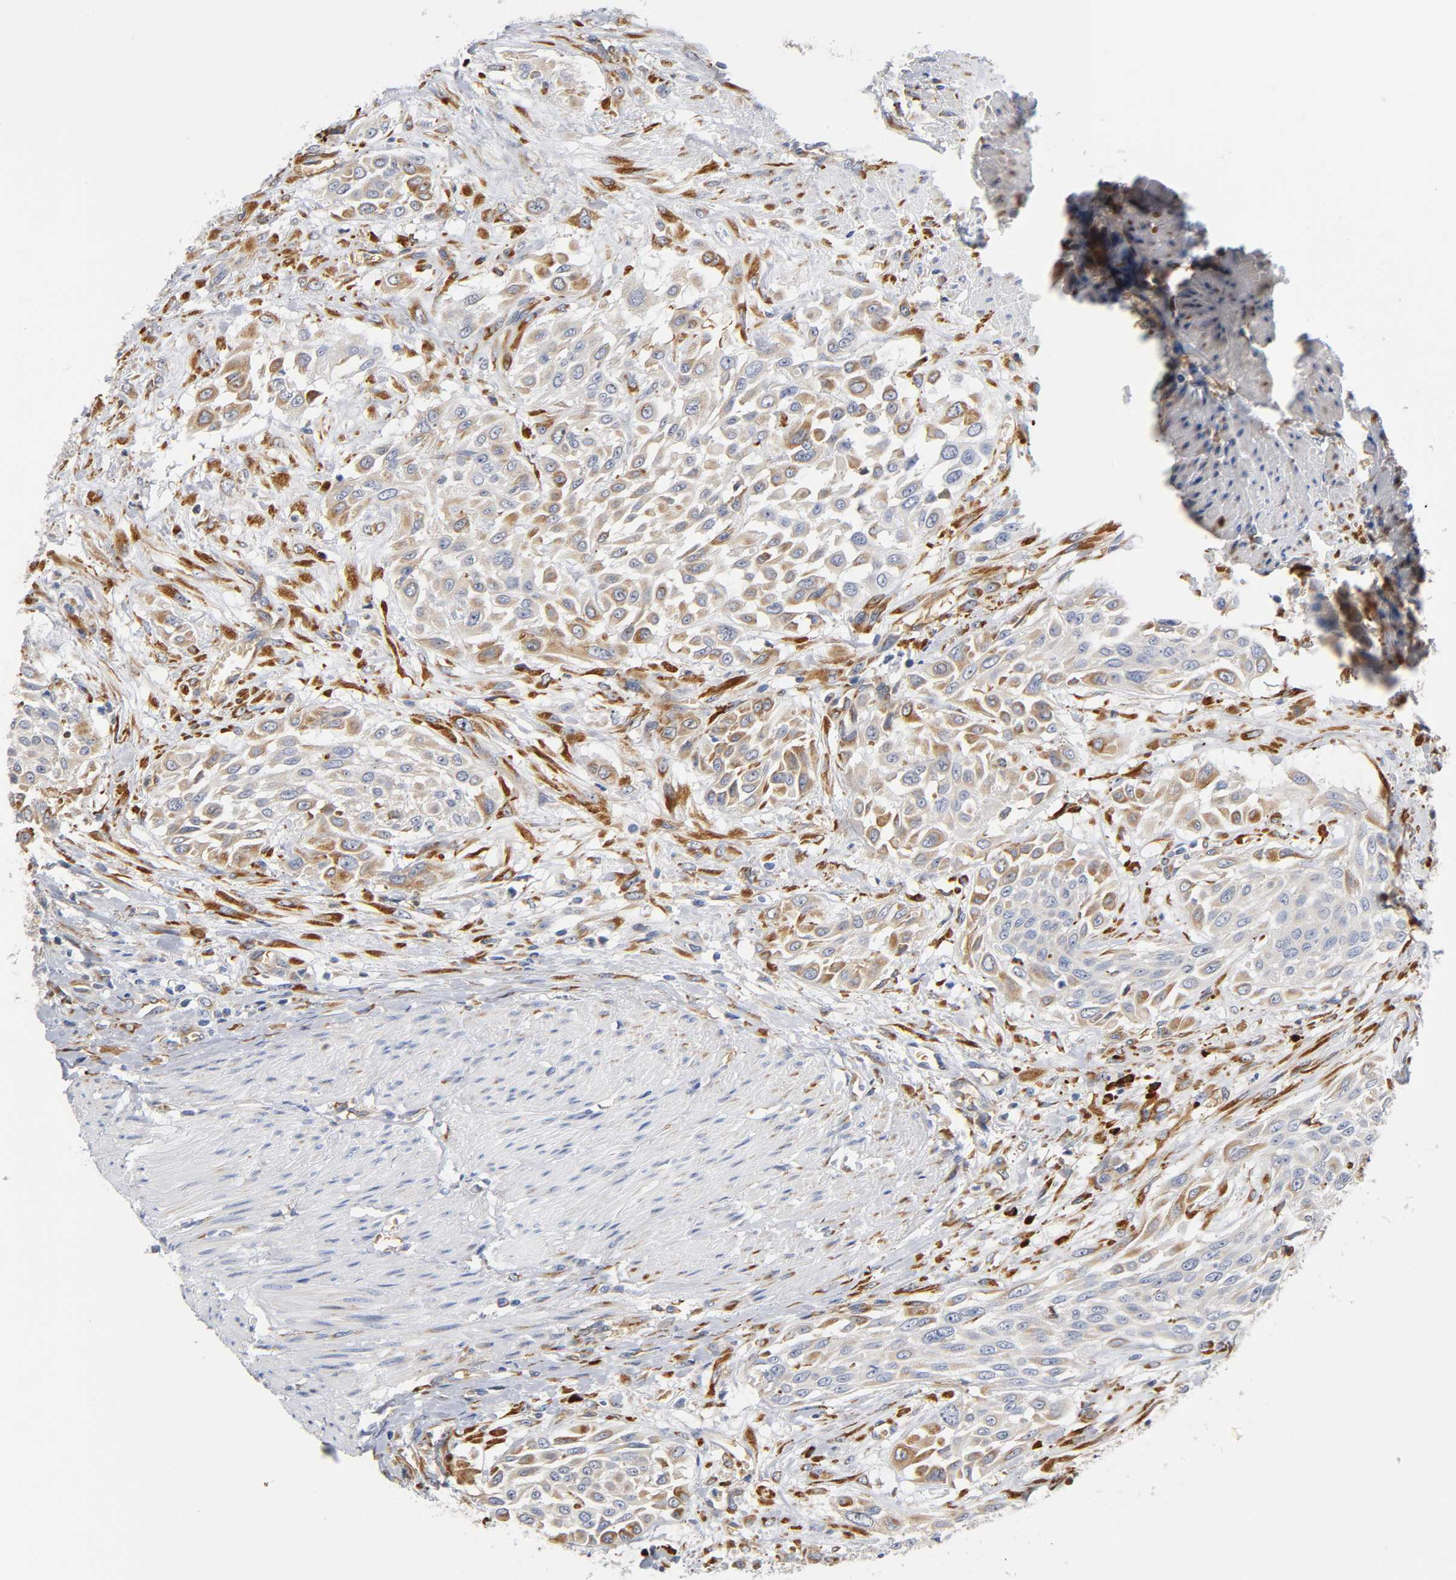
{"staining": {"intensity": "moderate", "quantity": ">75%", "location": "cytoplasmic/membranous"}, "tissue": "urothelial cancer", "cell_type": "Tumor cells", "image_type": "cancer", "snomed": [{"axis": "morphology", "description": "Urothelial carcinoma, High grade"}, {"axis": "topography", "description": "Urinary bladder"}], "caption": "The photomicrograph displays a brown stain indicating the presence of a protein in the cytoplasmic/membranous of tumor cells in urothelial cancer.", "gene": "UCKL1", "patient": {"sex": "male", "age": 57}}